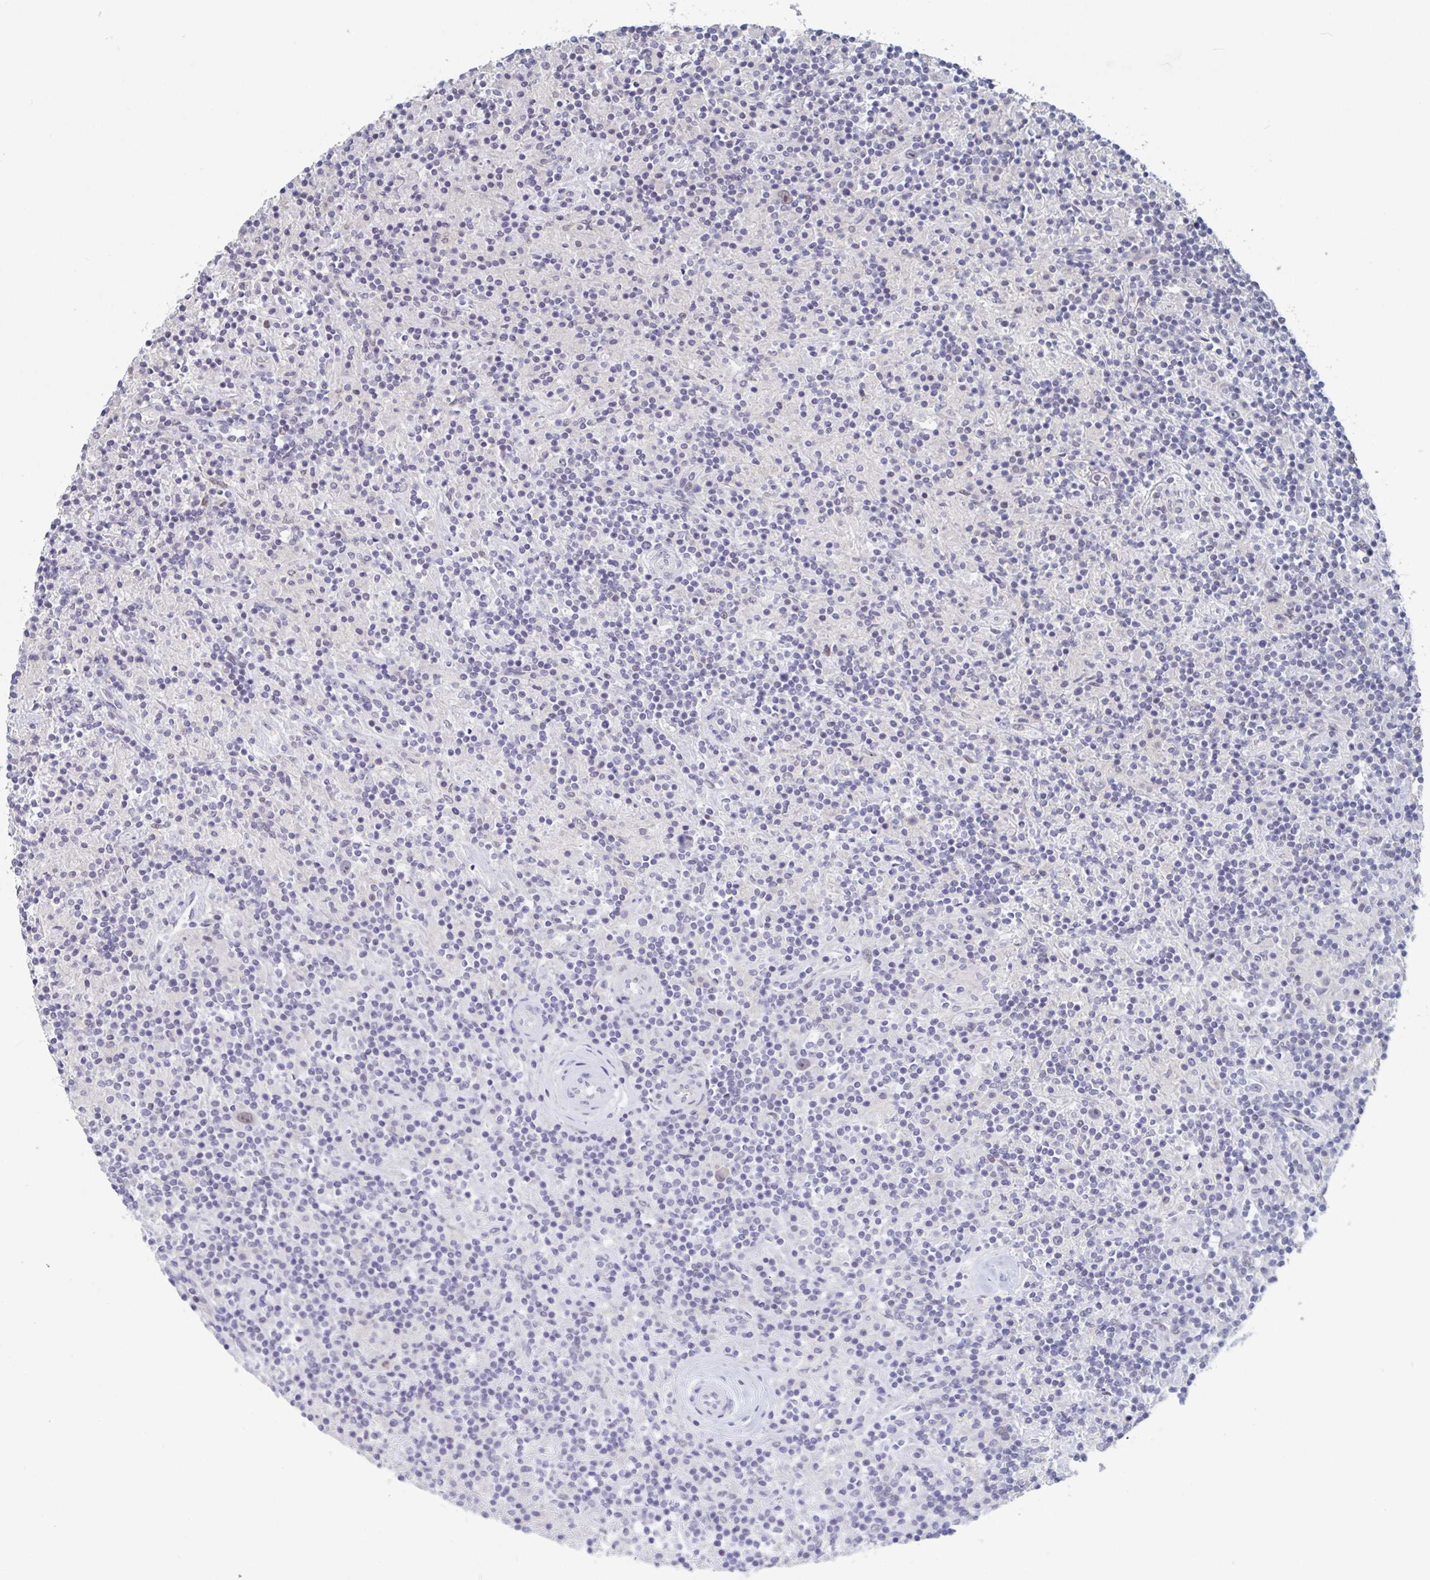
{"staining": {"intensity": "negative", "quantity": "none", "location": "none"}, "tissue": "lymphoma", "cell_type": "Tumor cells", "image_type": "cancer", "snomed": [{"axis": "morphology", "description": "Hodgkin's disease, NOS"}, {"axis": "topography", "description": "Lymph node"}], "caption": "Tumor cells are negative for brown protein staining in lymphoma.", "gene": "KDM4D", "patient": {"sex": "male", "age": 70}}